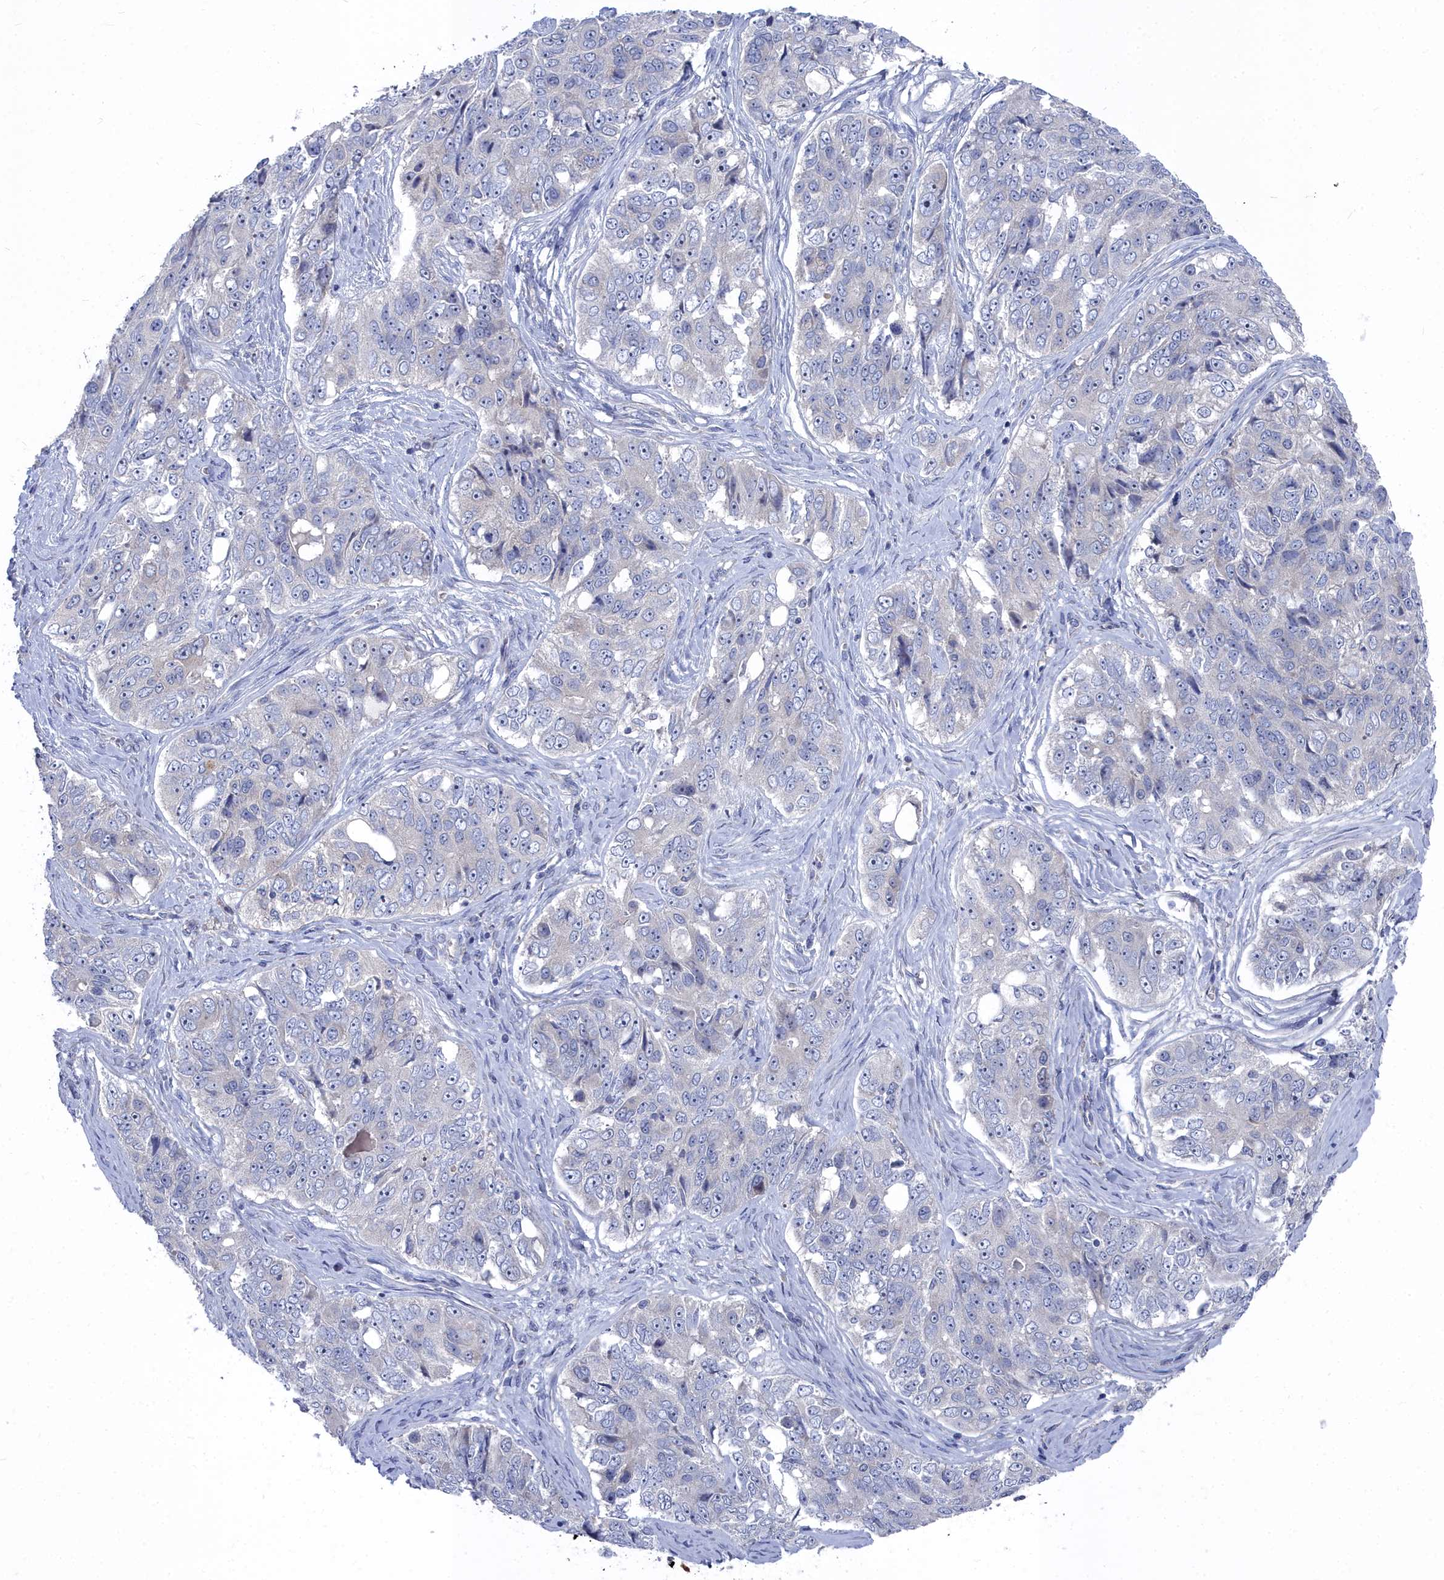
{"staining": {"intensity": "negative", "quantity": "none", "location": "none"}, "tissue": "ovarian cancer", "cell_type": "Tumor cells", "image_type": "cancer", "snomed": [{"axis": "morphology", "description": "Carcinoma, endometroid"}, {"axis": "topography", "description": "Ovary"}], "caption": "There is no significant staining in tumor cells of ovarian endometroid carcinoma.", "gene": "CCDC149", "patient": {"sex": "female", "age": 51}}